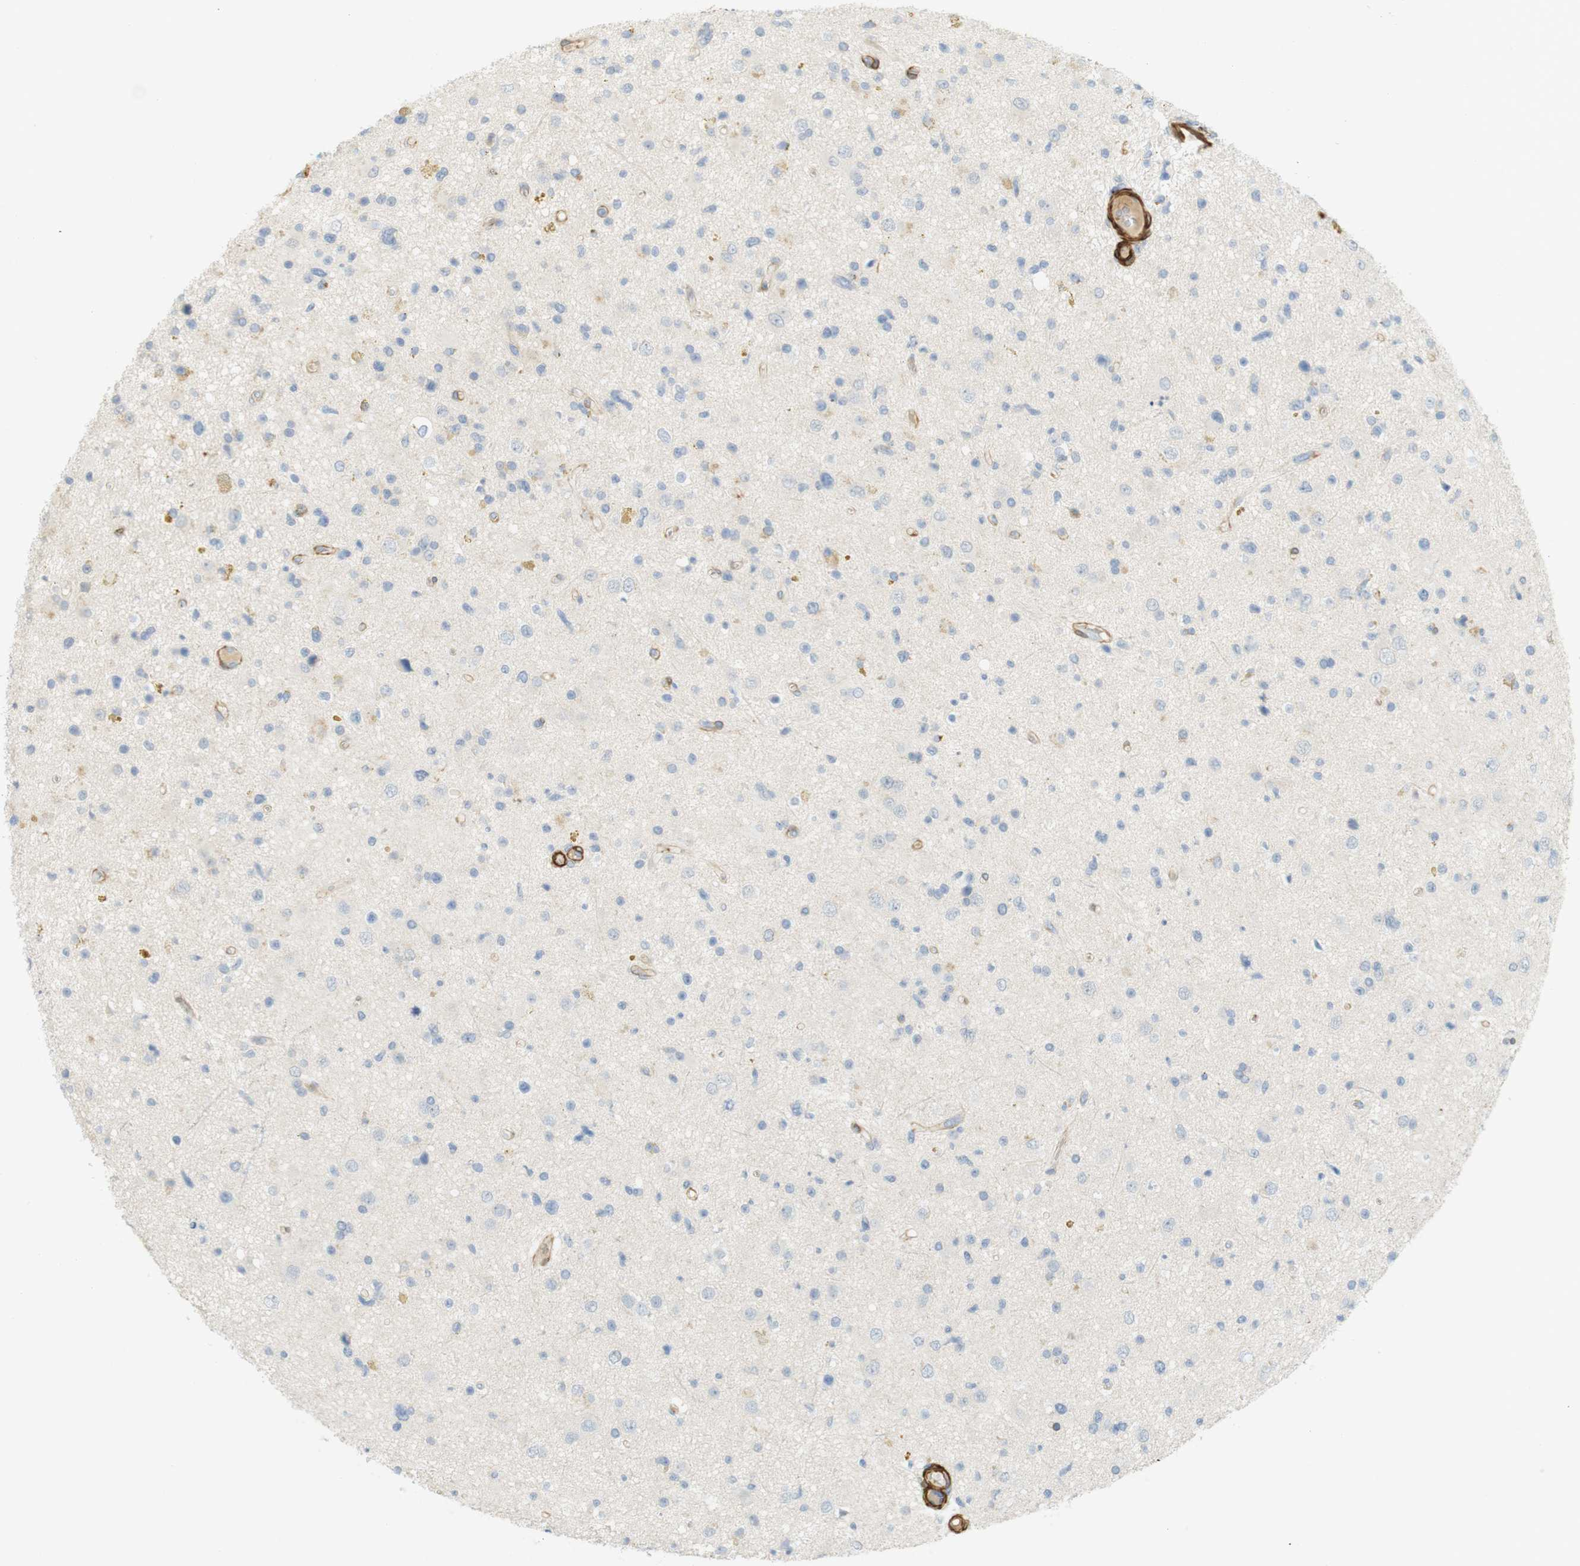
{"staining": {"intensity": "negative", "quantity": "none", "location": "none"}, "tissue": "glioma", "cell_type": "Tumor cells", "image_type": "cancer", "snomed": [{"axis": "morphology", "description": "Glioma, malignant, High grade"}, {"axis": "topography", "description": "Brain"}], "caption": "High power microscopy micrograph of an immunohistochemistry (IHC) photomicrograph of high-grade glioma (malignant), revealing no significant positivity in tumor cells.", "gene": "PDE3A", "patient": {"sex": "male", "age": 33}}